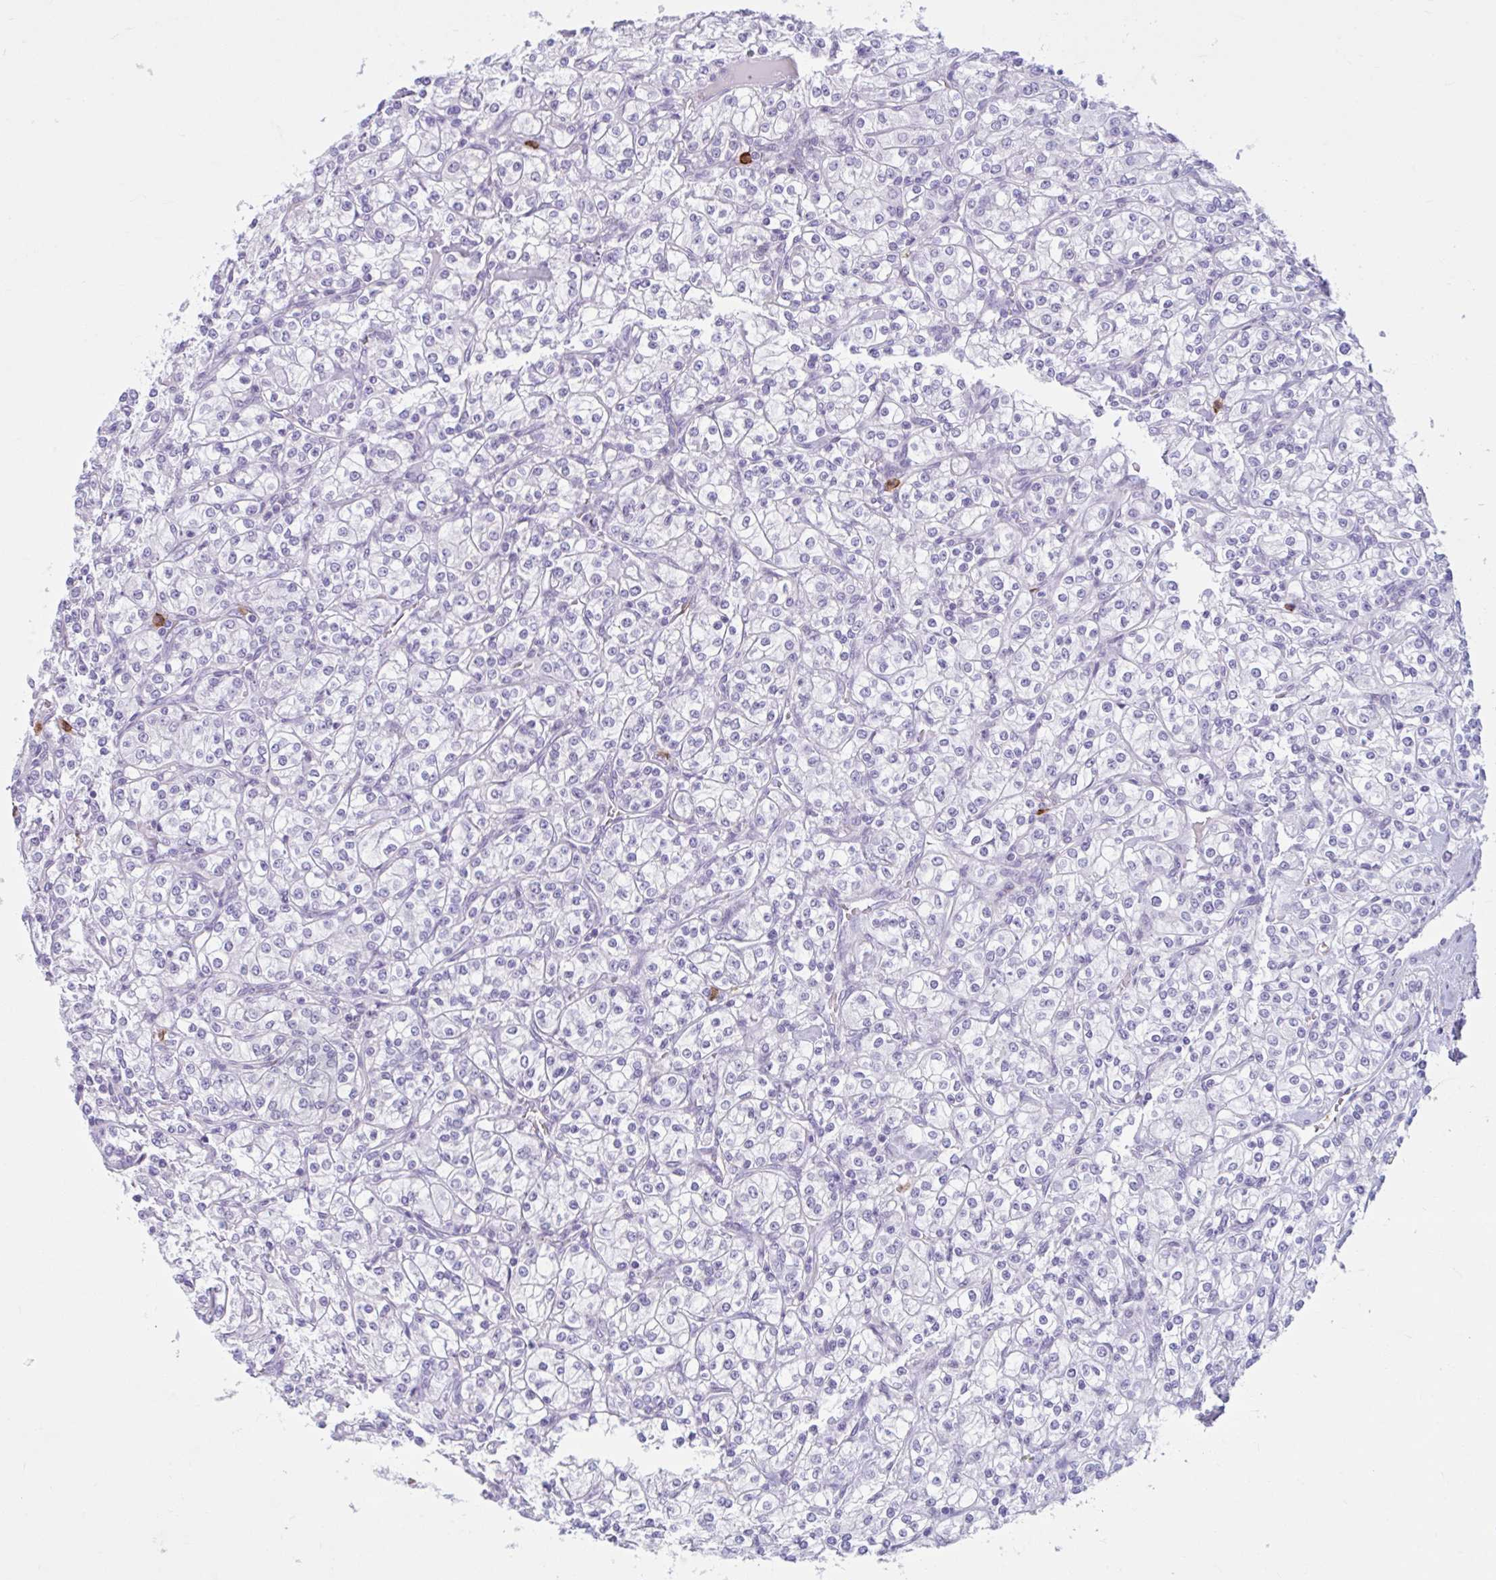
{"staining": {"intensity": "negative", "quantity": "none", "location": "none"}, "tissue": "renal cancer", "cell_type": "Tumor cells", "image_type": "cancer", "snomed": [{"axis": "morphology", "description": "Adenocarcinoma, NOS"}, {"axis": "topography", "description": "Kidney"}], "caption": "An immunohistochemistry photomicrograph of renal cancer (adenocarcinoma) is shown. There is no staining in tumor cells of renal cancer (adenocarcinoma).", "gene": "CEP120", "patient": {"sex": "male", "age": 77}}